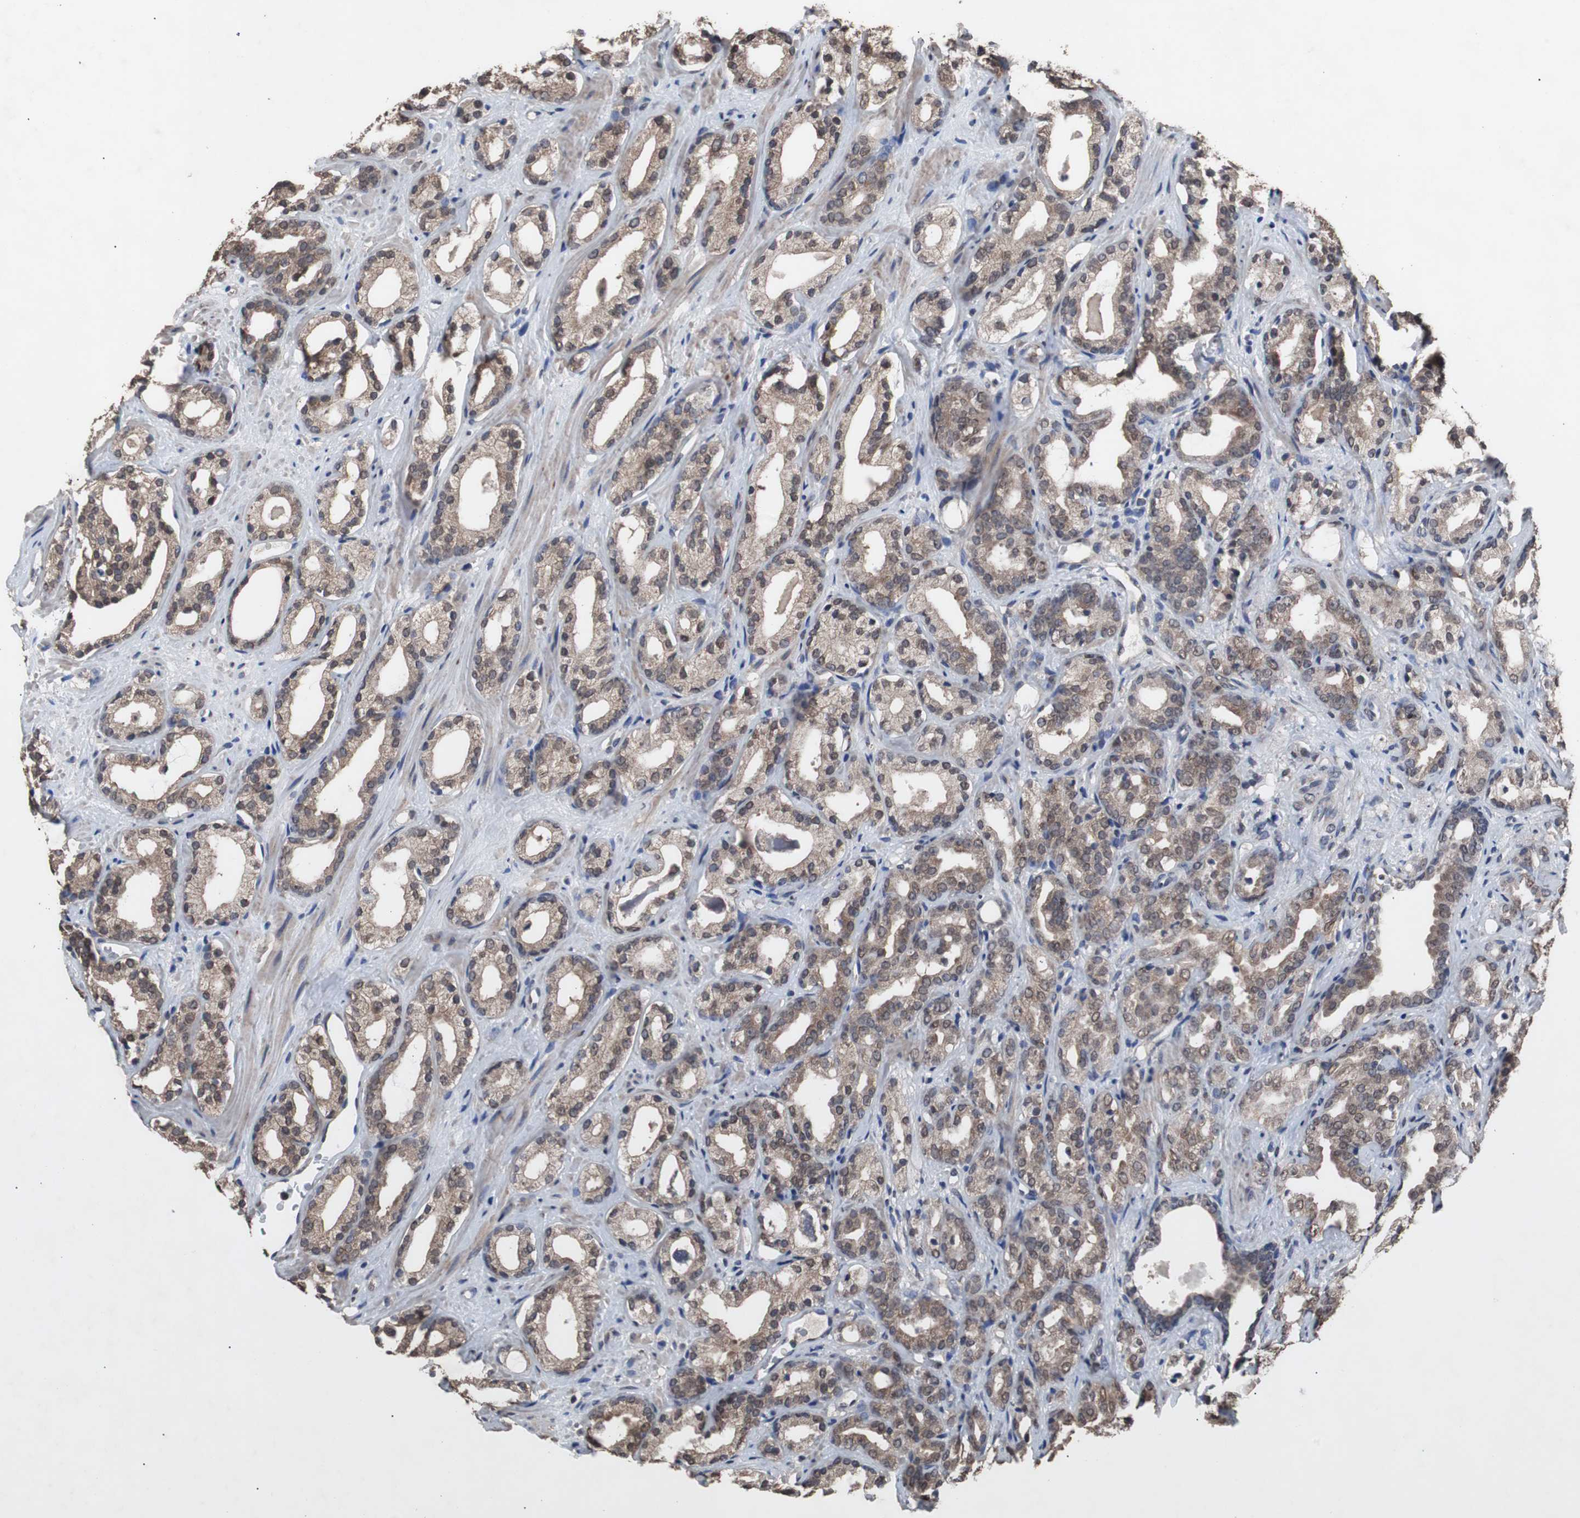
{"staining": {"intensity": "moderate", "quantity": ">75%", "location": "cytoplasmic/membranous"}, "tissue": "prostate cancer", "cell_type": "Tumor cells", "image_type": "cancer", "snomed": [{"axis": "morphology", "description": "Adenocarcinoma, Low grade"}, {"axis": "topography", "description": "Prostate"}], "caption": "Moderate cytoplasmic/membranous positivity is present in approximately >75% of tumor cells in adenocarcinoma (low-grade) (prostate). (Brightfield microscopy of DAB IHC at high magnification).", "gene": "MED27", "patient": {"sex": "male", "age": 63}}